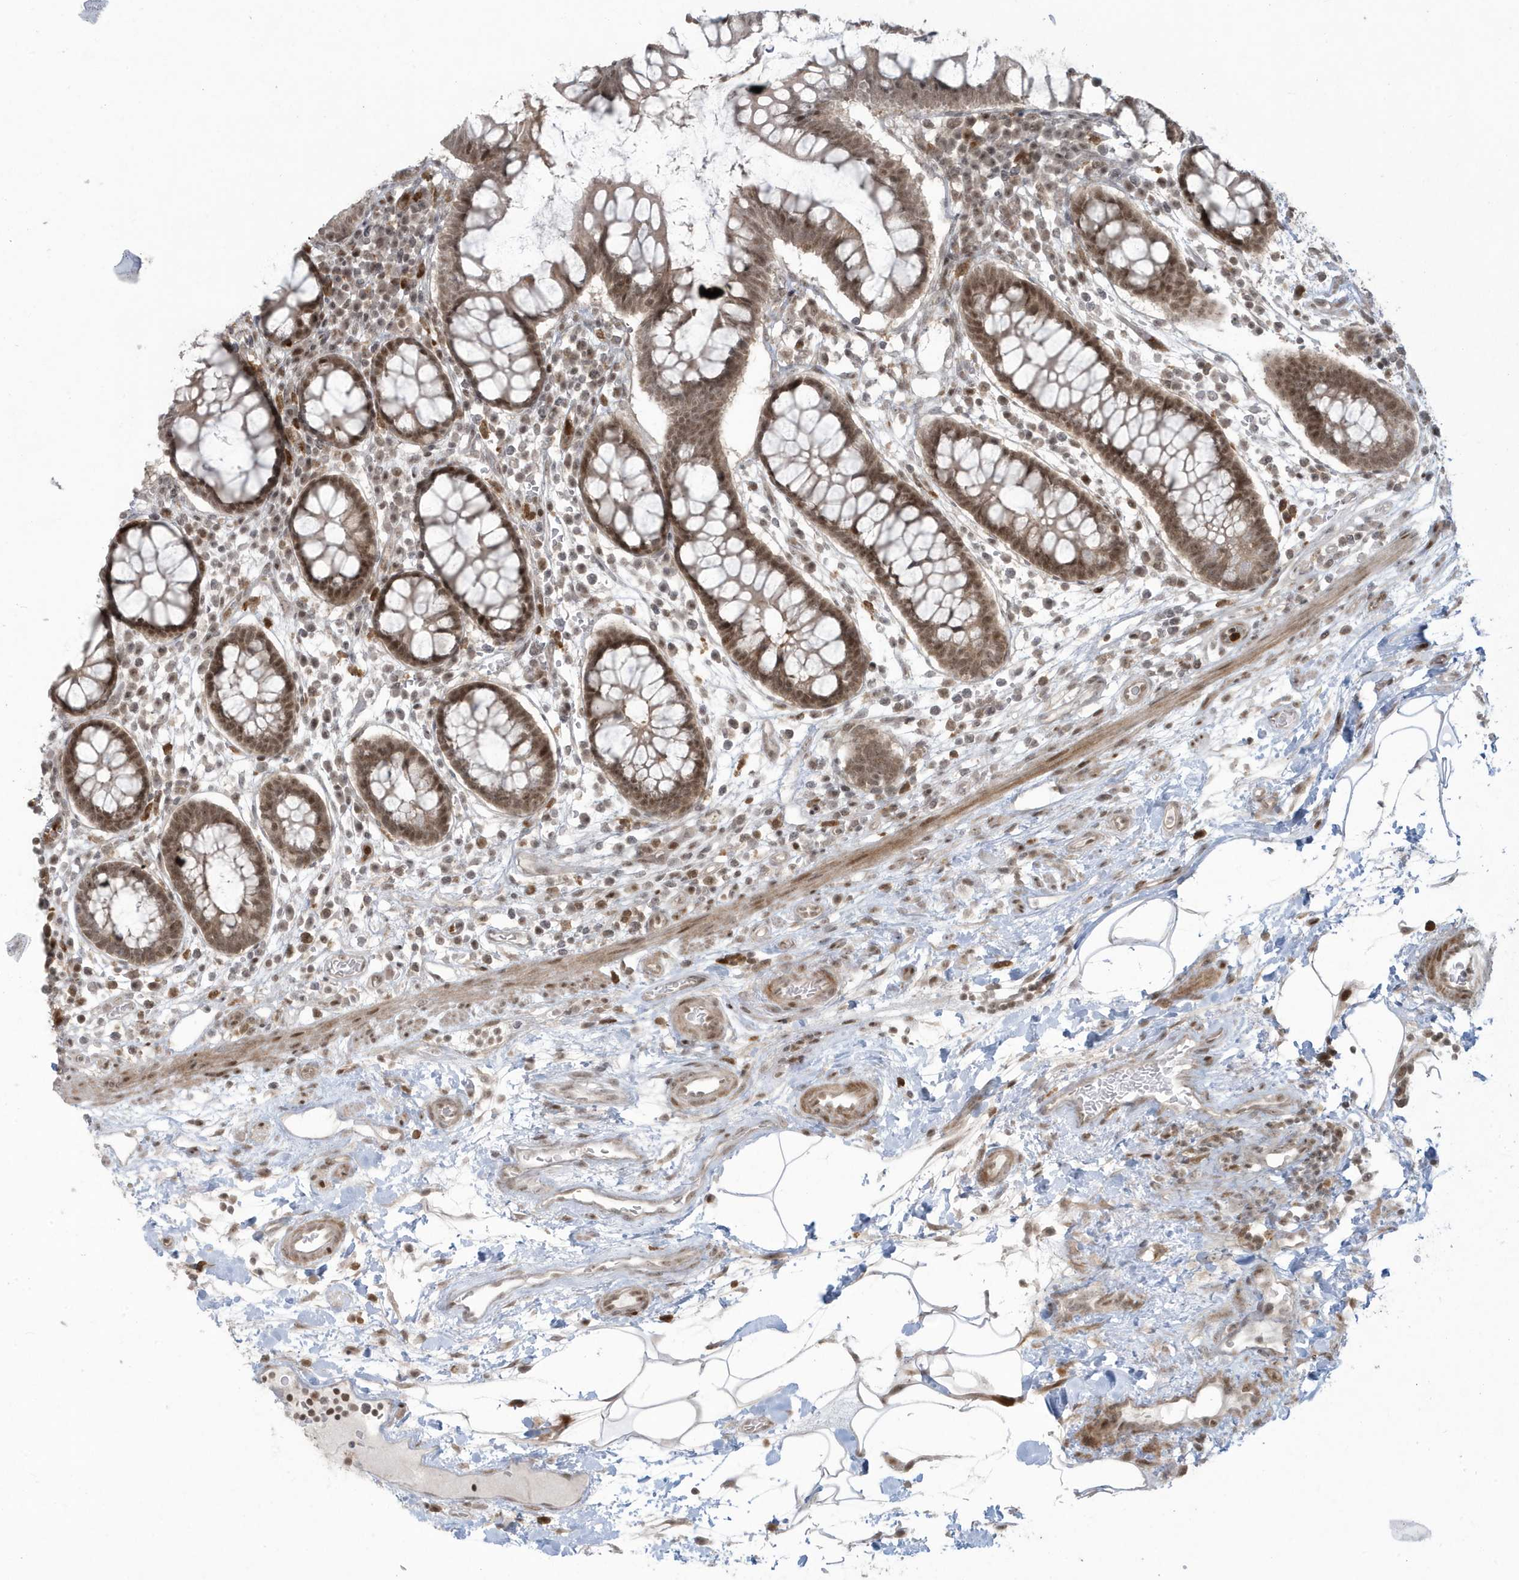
{"staining": {"intensity": "weak", "quantity": ">75%", "location": "cytoplasmic/membranous,nuclear"}, "tissue": "colon", "cell_type": "Endothelial cells", "image_type": "normal", "snomed": [{"axis": "morphology", "description": "Normal tissue, NOS"}, {"axis": "topography", "description": "Colon"}], "caption": "Protein staining demonstrates weak cytoplasmic/membranous,nuclear positivity in about >75% of endothelial cells in normal colon.", "gene": "C1orf52", "patient": {"sex": "female", "age": 79}}